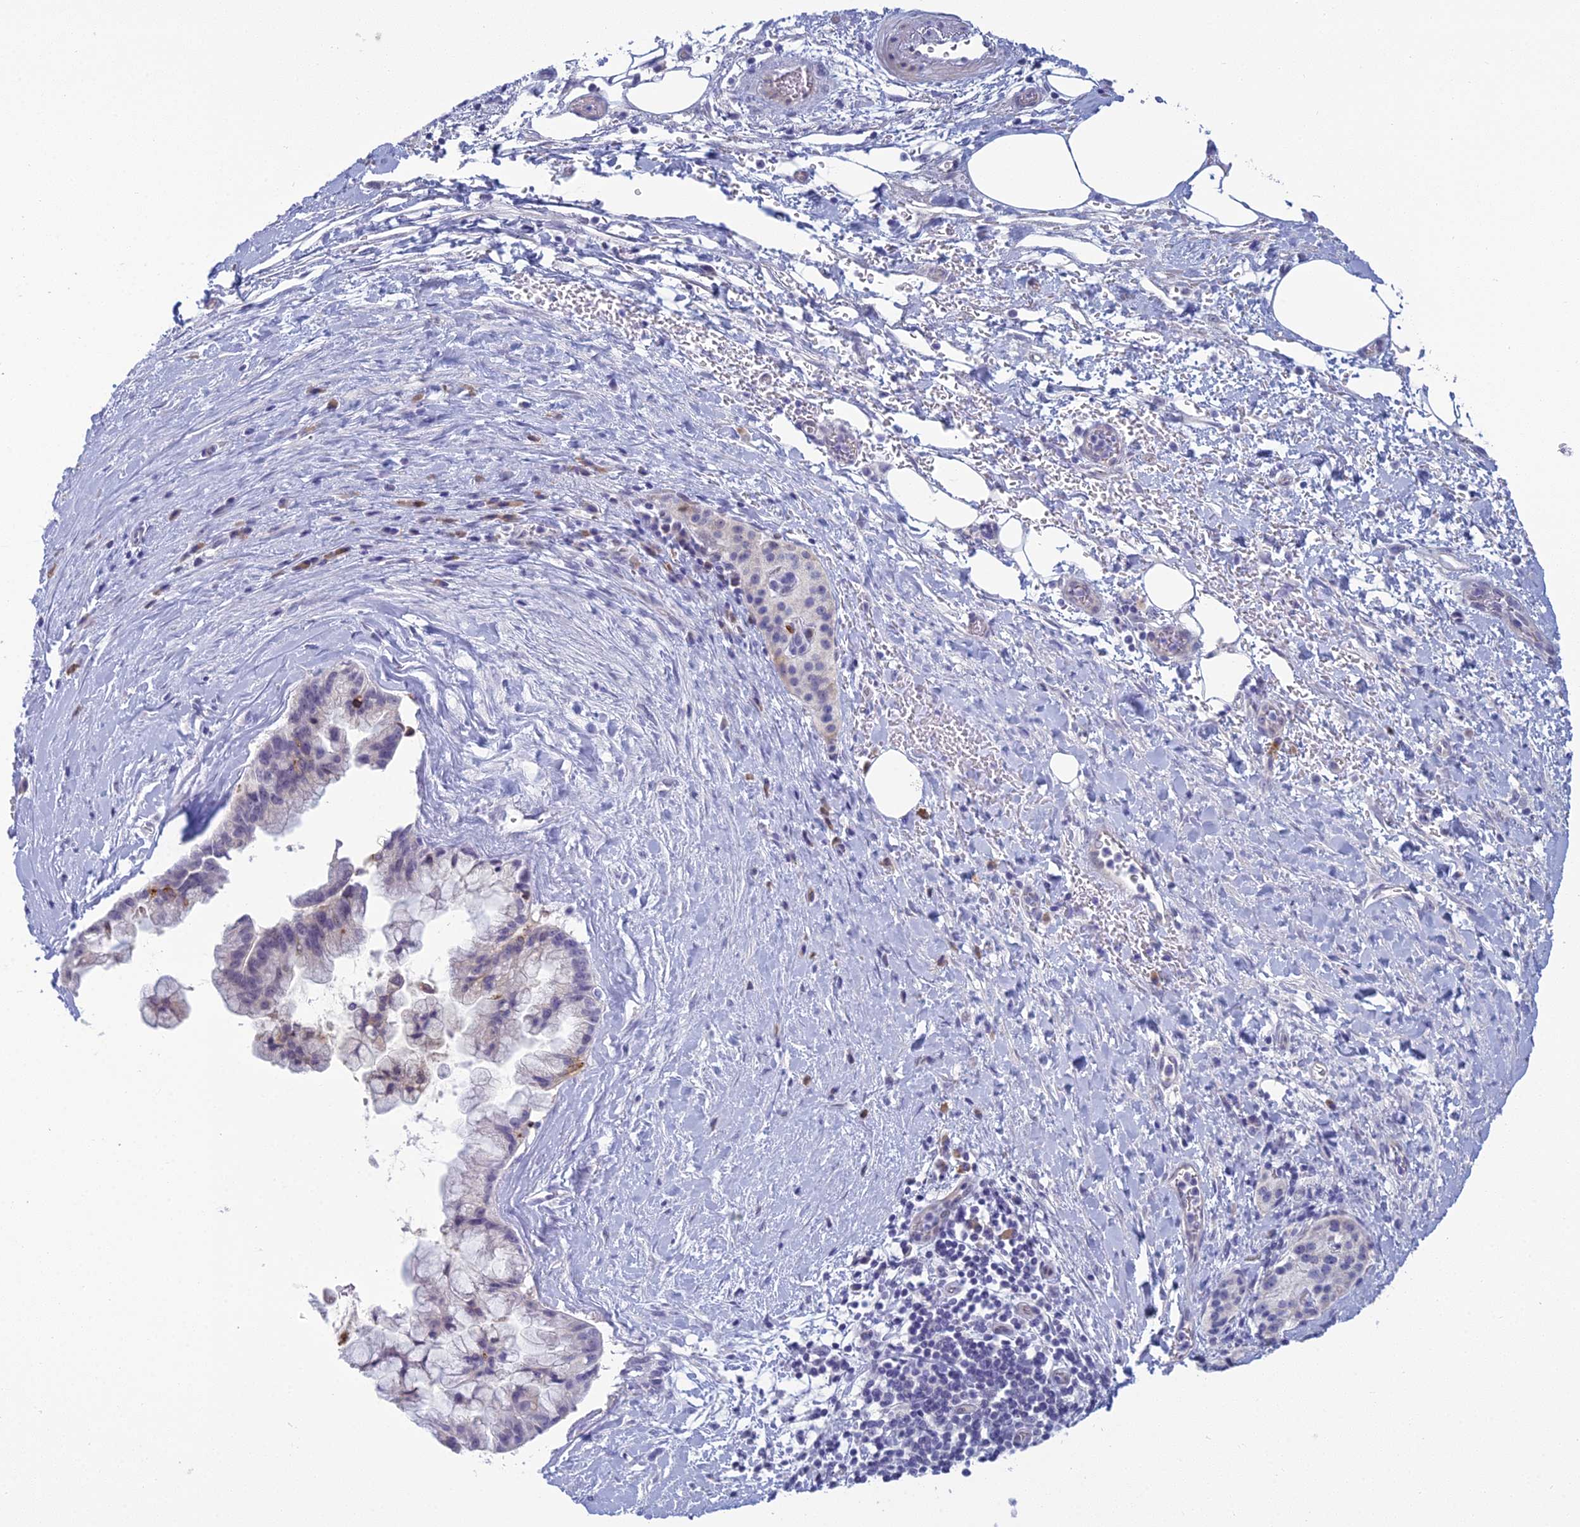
{"staining": {"intensity": "negative", "quantity": "none", "location": "none"}, "tissue": "pancreatic cancer", "cell_type": "Tumor cells", "image_type": "cancer", "snomed": [{"axis": "morphology", "description": "Adenocarcinoma, NOS"}, {"axis": "topography", "description": "Pancreas"}], "caption": "An image of human adenocarcinoma (pancreatic) is negative for staining in tumor cells.", "gene": "MUC13", "patient": {"sex": "male", "age": 73}}